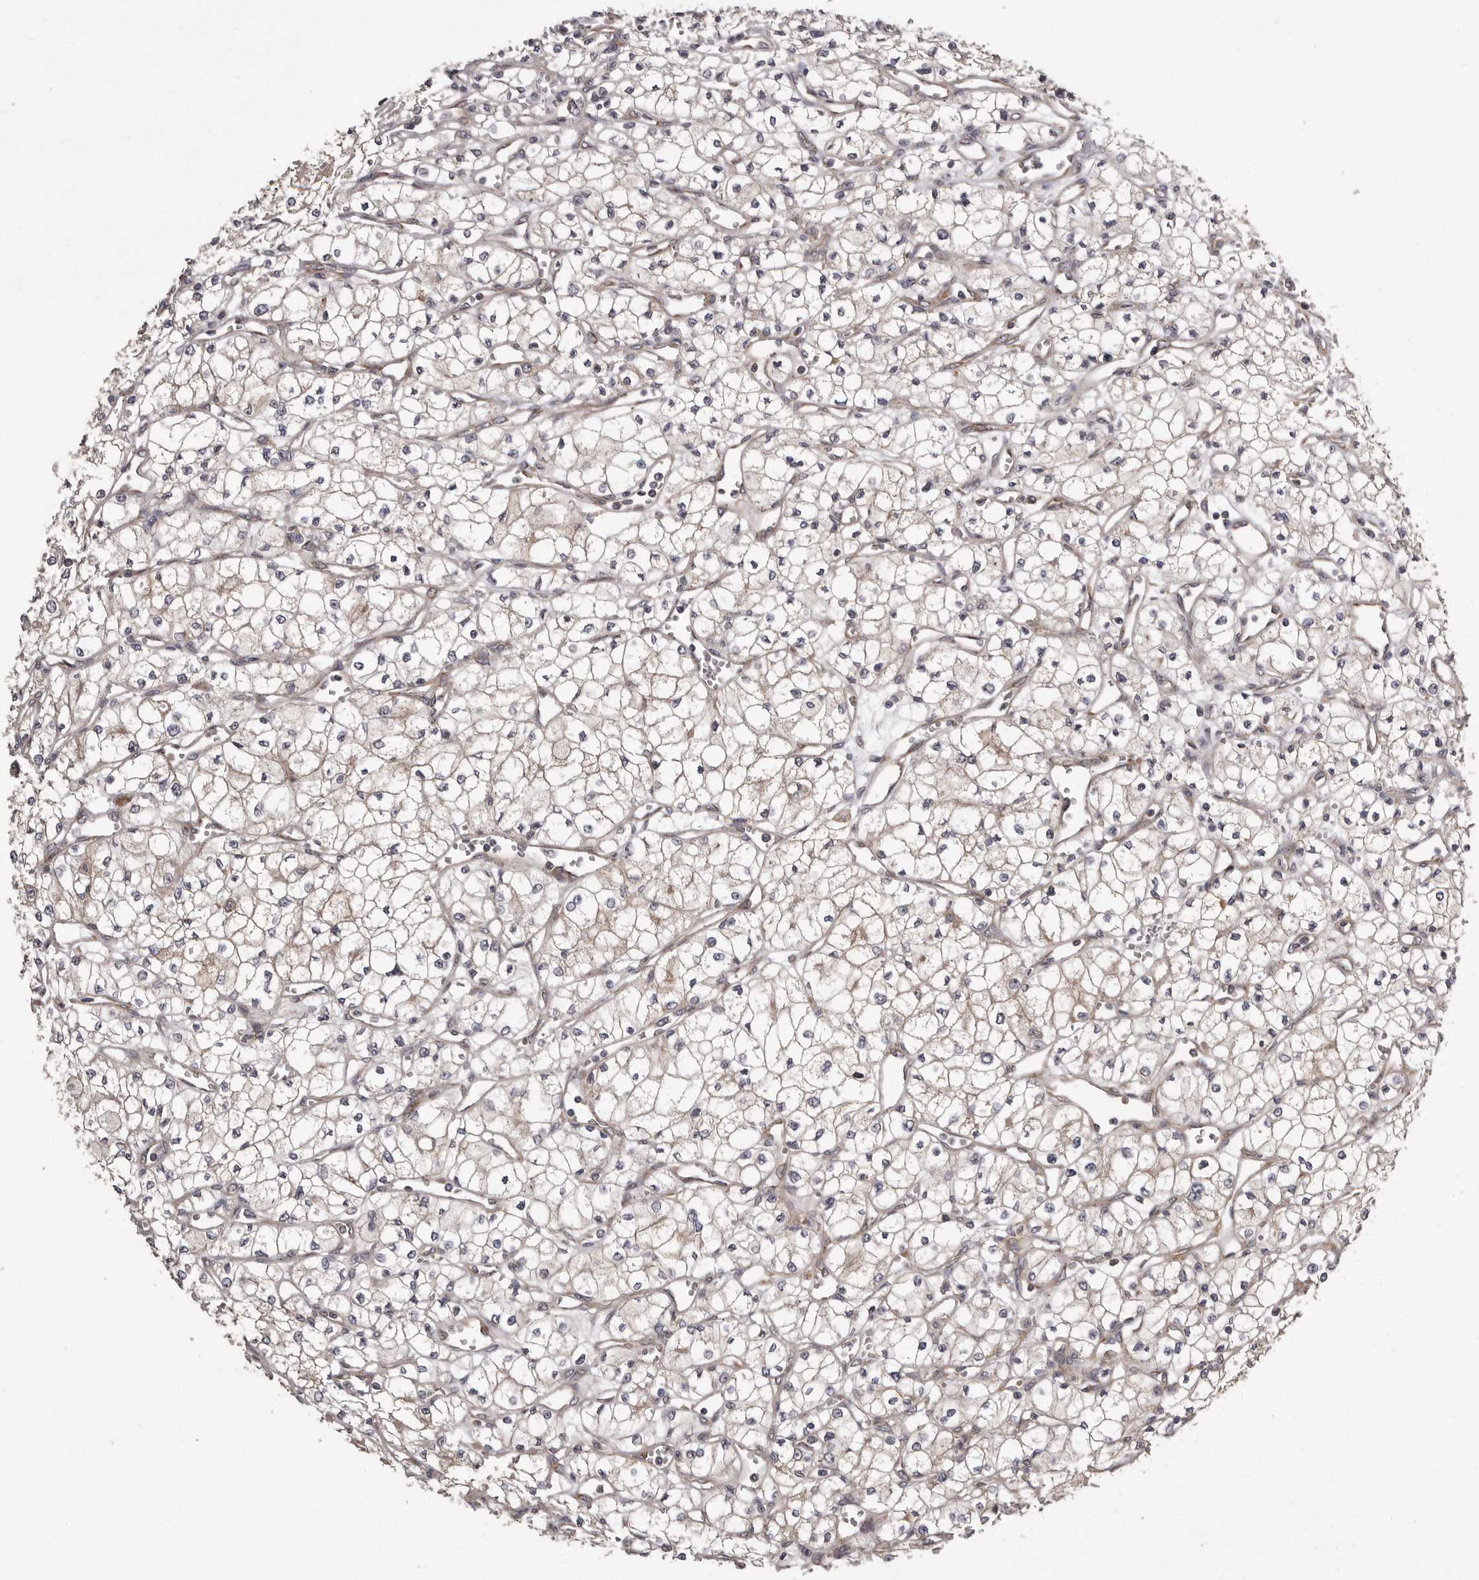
{"staining": {"intensity": "weak", "quantity": ">75%", "location": "cytoplasmic/membranous"}, "tissue": "renal cancer", "cell_type": "Tumor cells", "image_type": "cancer", "snomed": [{"axis": "morphology", "description": "Adenocarcinoma, NOS"}, {"axis": "topography", "description": "Kidney"}], "caption": "Weak cytoplasmic/membranous protein expression is present in about >75% of tumor cells in renal adenocarcinoma.", "gene": "ARMCX1", "patient": {"sex": "male", "age": 59}}